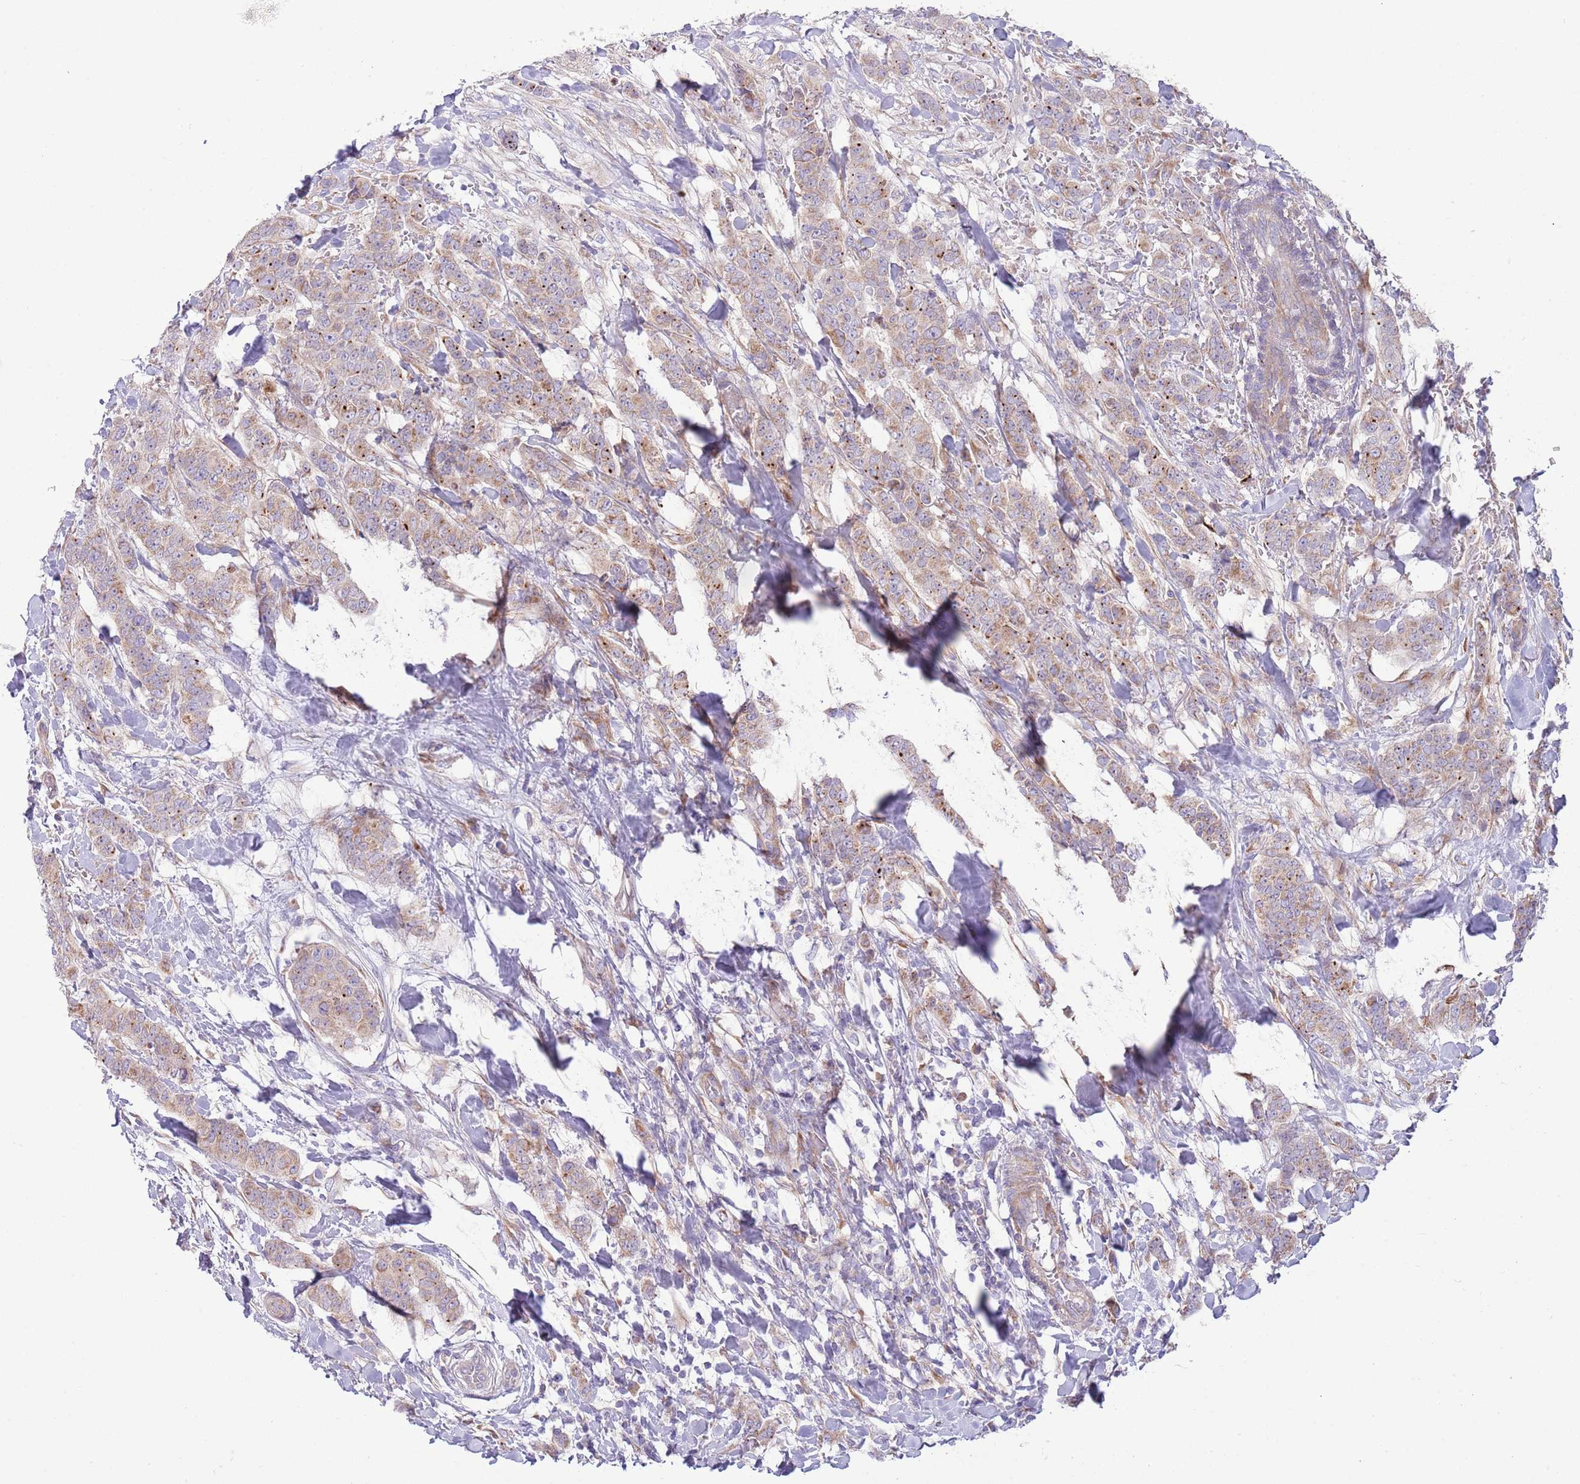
{"staining": {"intensity": "moderate", "quantity": "25%-75%", "location": "cytoplasmic/membranous"}, "tissue": "breast cancer", "cell_type": "Tumor cells", "image_type": "cancer", "snomed": [{"axis": "morphology", "description": "Duct carcinoma"}, {"axis": "topography", "description": "Breast"}], "caption": "Protein analysis of invasive ductal carcinoma (breast) tissue reveals moderate cytoplasmic/membranous expression in about 25%-75% of tumor cells.", "gene": "TOMM5", "patient": {"sex": "female", "age": 40}}